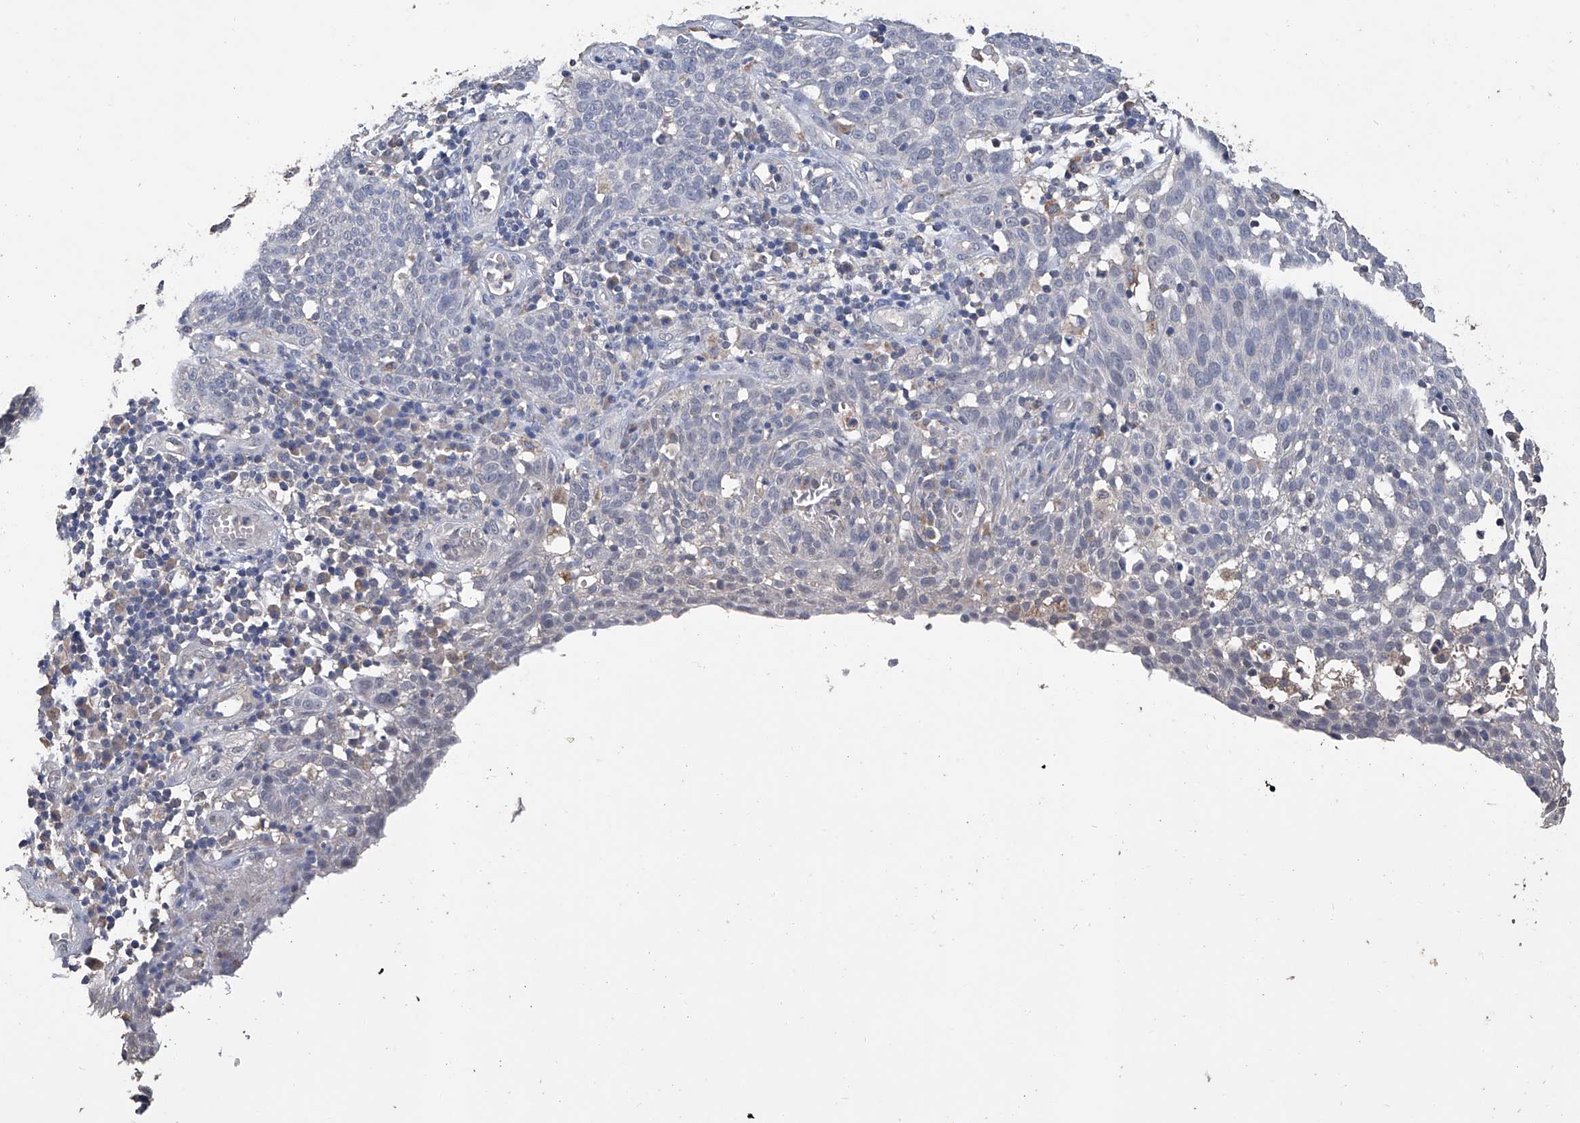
{"staining": {"intensity": "negative", "quantity": "none", "location": "none"}, "tissue": "cervical cancer", "cell_type": "Tumor cells", "image_type": "cancer", "snomed": [{"axis": "morphology", "description": "Squamous cell carcinoma, NOS"}, {"axis": "topography", "description": "Cervix"}], "caption": "This micrograph is of cervical cancer (squamous cell carcinoma) stained with immunohistochemistry (IHC) to label a protein in brown with the nuclei are counter-stained blue. There is no staining in tumor cells.", "gene": "GPT", "patient": {"sex": "female", "age": 34}}